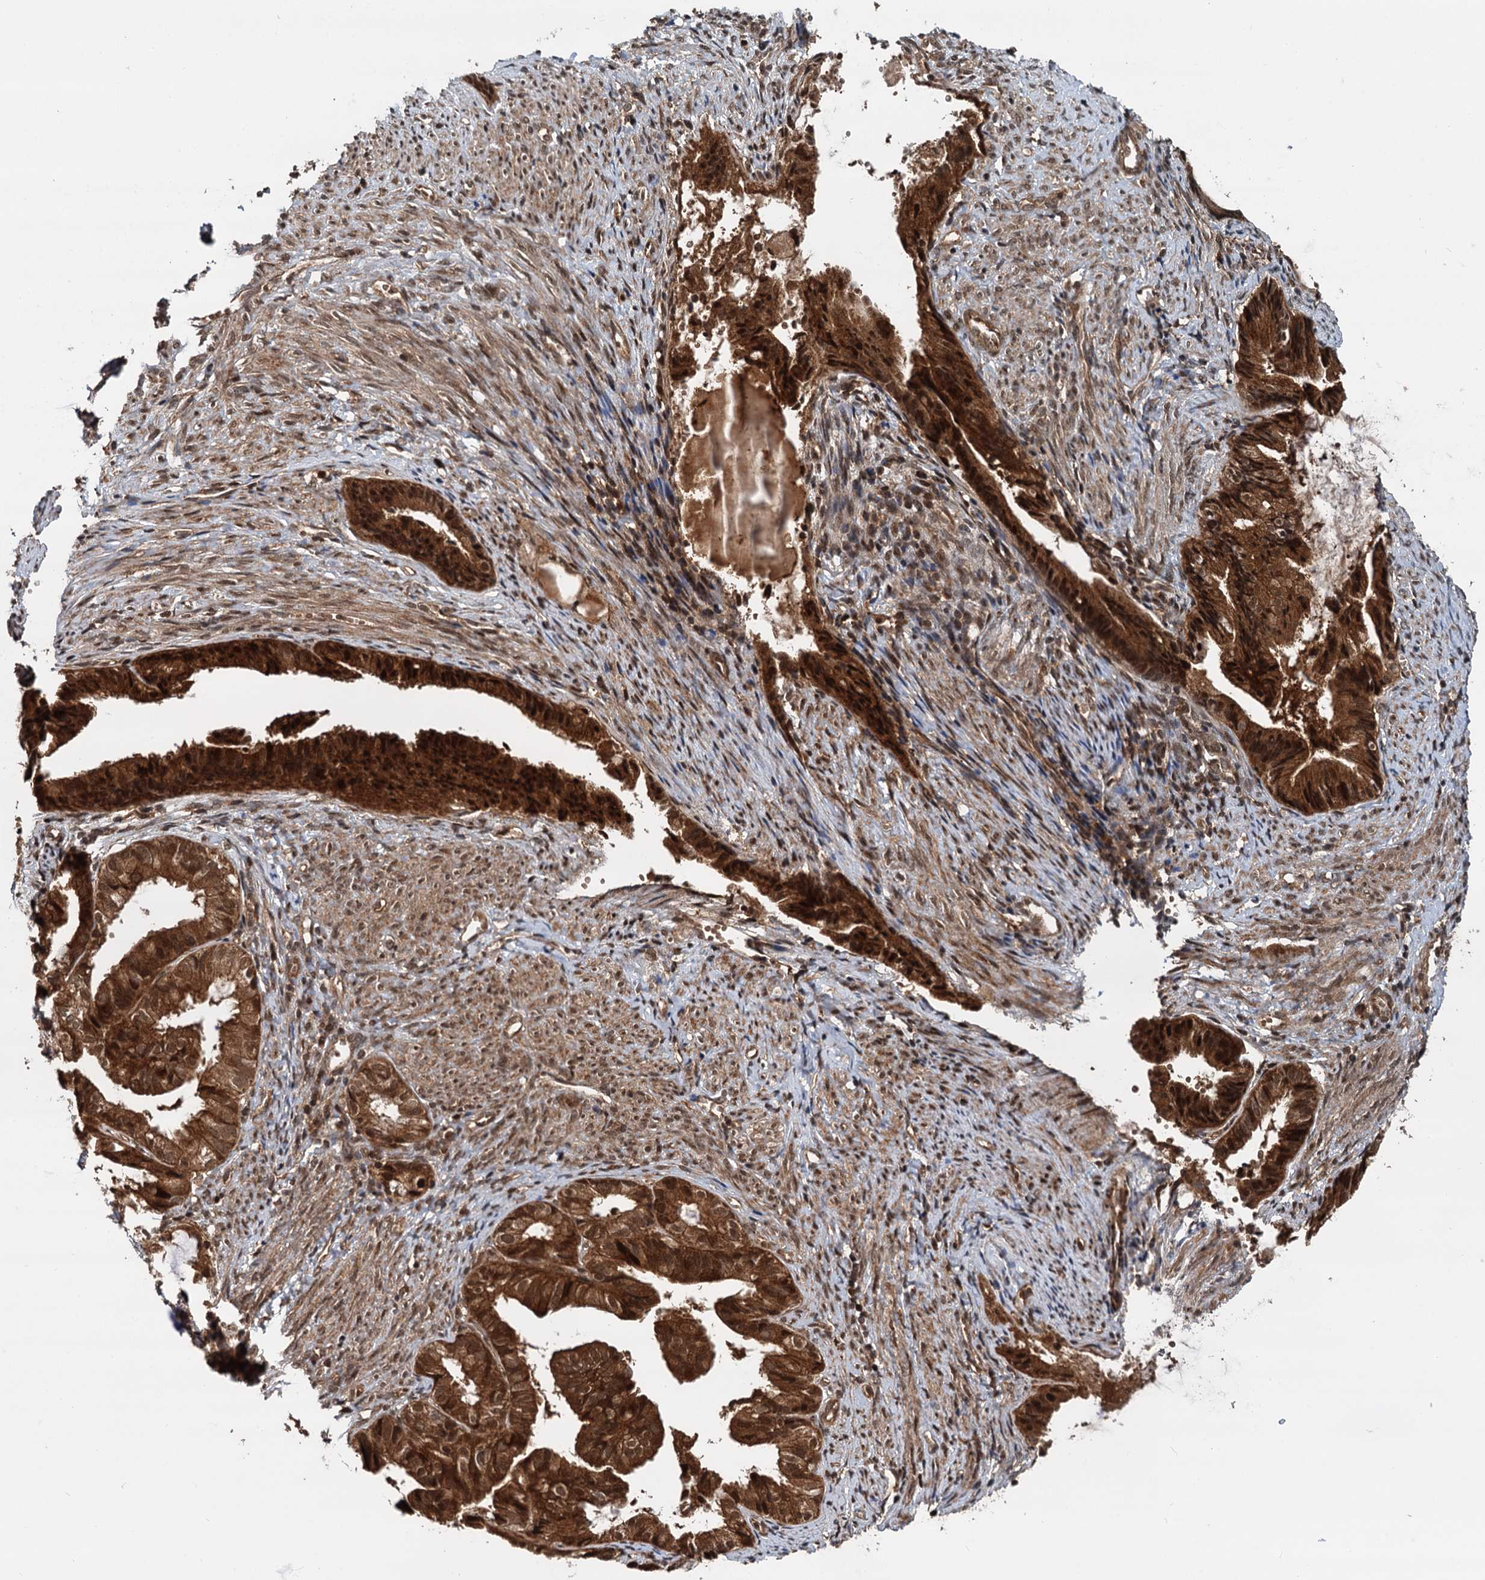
{"staining": {"intensity": "strong", "quantity": ">75%", "location": "cytoplasmic/membranous,nuclear"}, "tissue": "endometrial cancer", "cell_type": "Tumor cells", "image_type": "cancer", "snomed": [{"axis": "morphology", "description": "Adenocarcinoma, NOS"}, {"axis": "topography", "description": "Endometrium"}], "caption": "DAB (3,3'-diaminobenzidine) immunohistochemical staining of human endometrial cancer displays strong cytoplasmic/membranous and nuclear protein positivity in approximately >75% of tumor cells. The protein of interest is stained brown, and the nuclei are stained in blue (DAB (3,3'-diaminobenzidine) IHC with brightfield microscopy, high magnification).", "gene": "STUB1", "patient": {"sex": "female", "age": 86}}